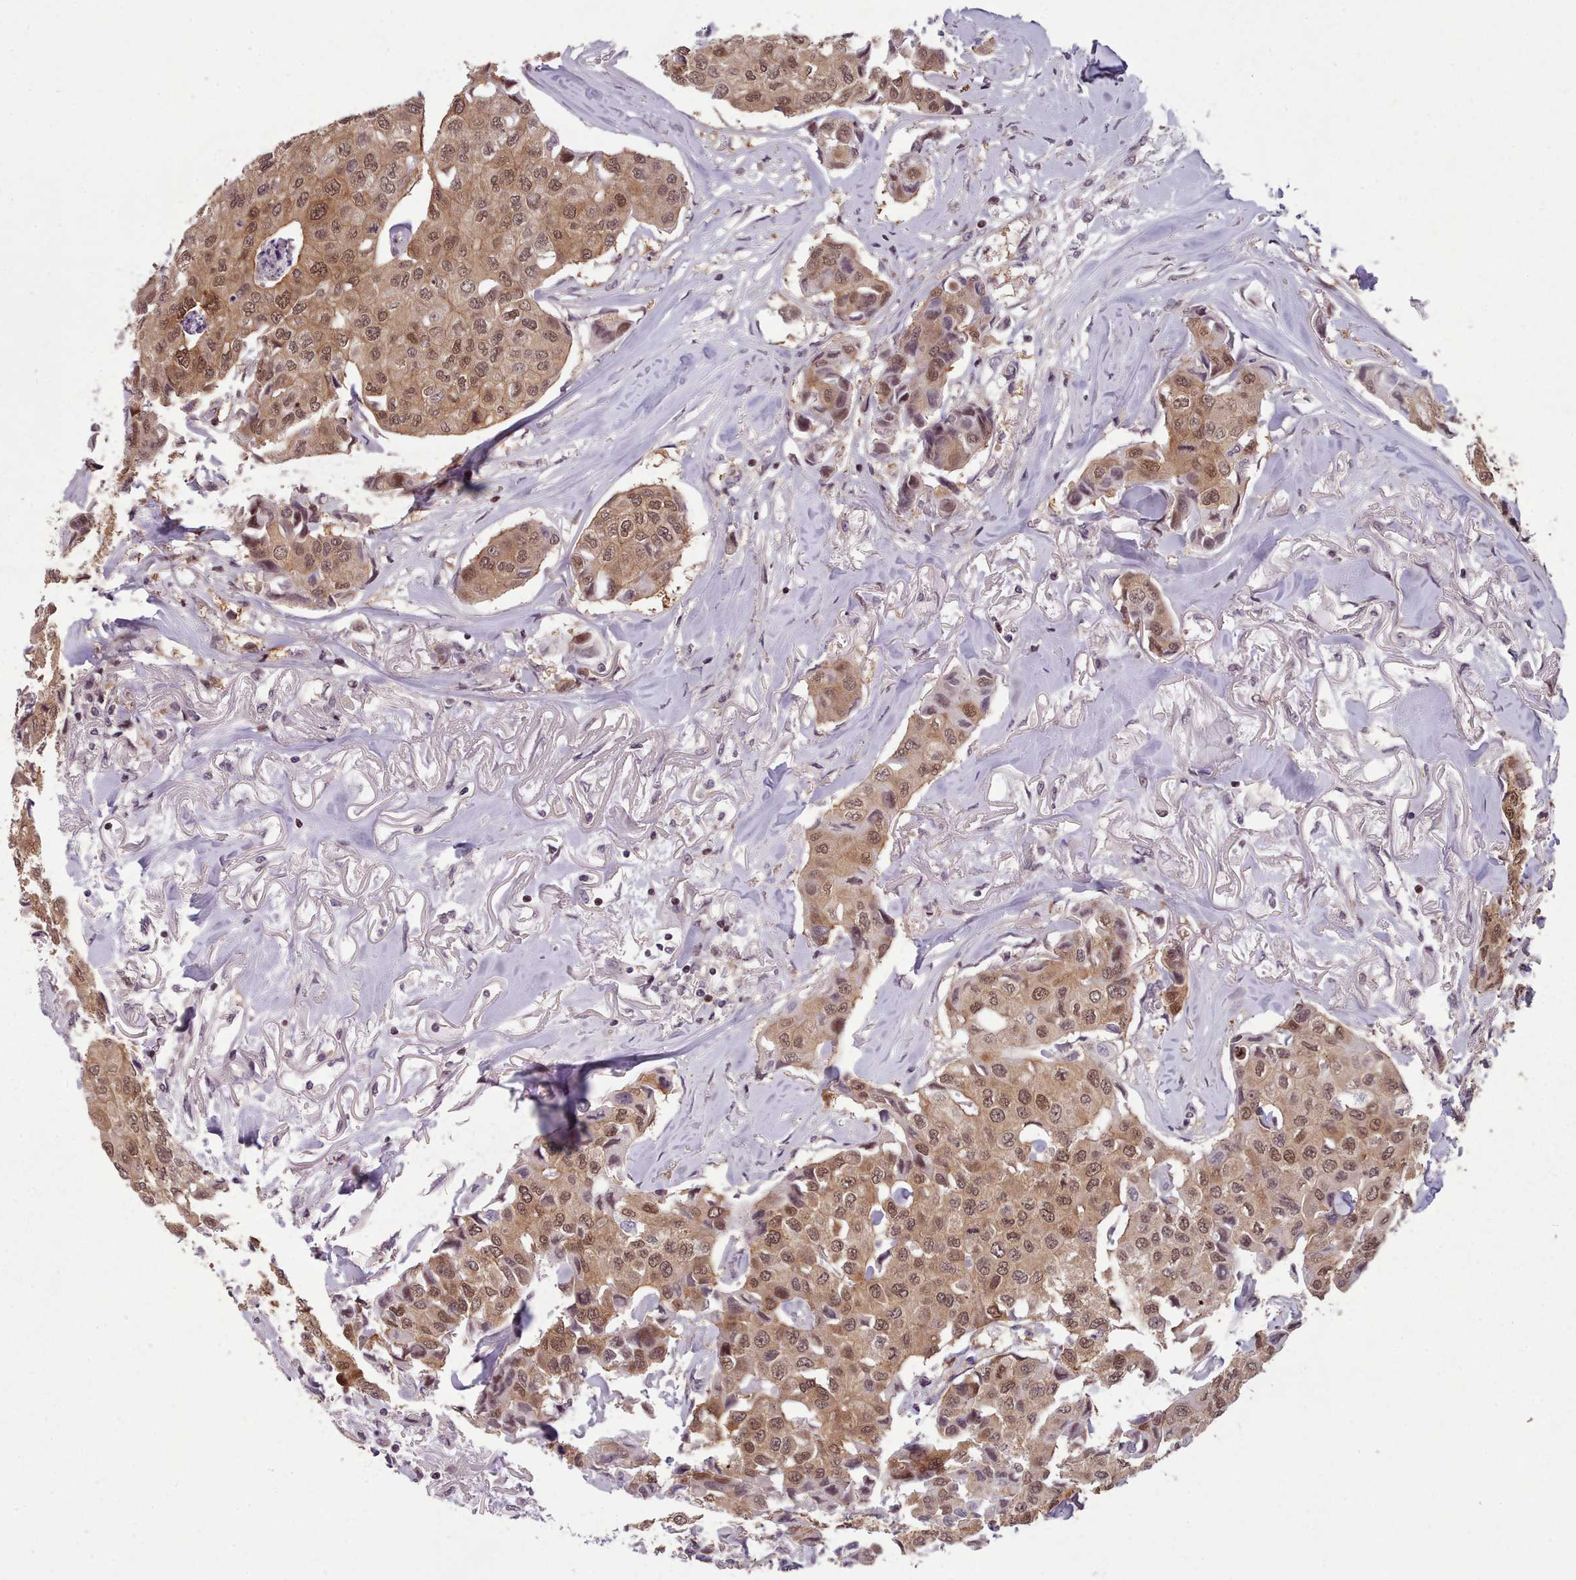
{"staining": {"intensity": "moderate", "quantity": ">75%", "location": "cytoplasmic/membranous,nuclear"}, "tissue": "breast cancer", "cell_type": "Tumor cells", "image_type": "cancer", "snomed": [{"axis": "morphology", "description": "Duct carcinoma"}, {"axis": "topography", "description": "Breast"}], "caption": "High-magnification brightfield microscopy of breast cancer (invasive ductal carcinoma) stained with DAB (3,3'-diaminobenzidine) (brown) and counterstained with hematoxylin (blue). tumor cells exhibit moderate cytoplasmic/membranous and nuclear staining is seen in about>75% of cells. The protein is stained brown, and the nuclei are stained in blue (DAB IHC with brightfield microscopy, high magnification).", "gene": "ENSA", "patient": {"sex": "female", "age": 80}}